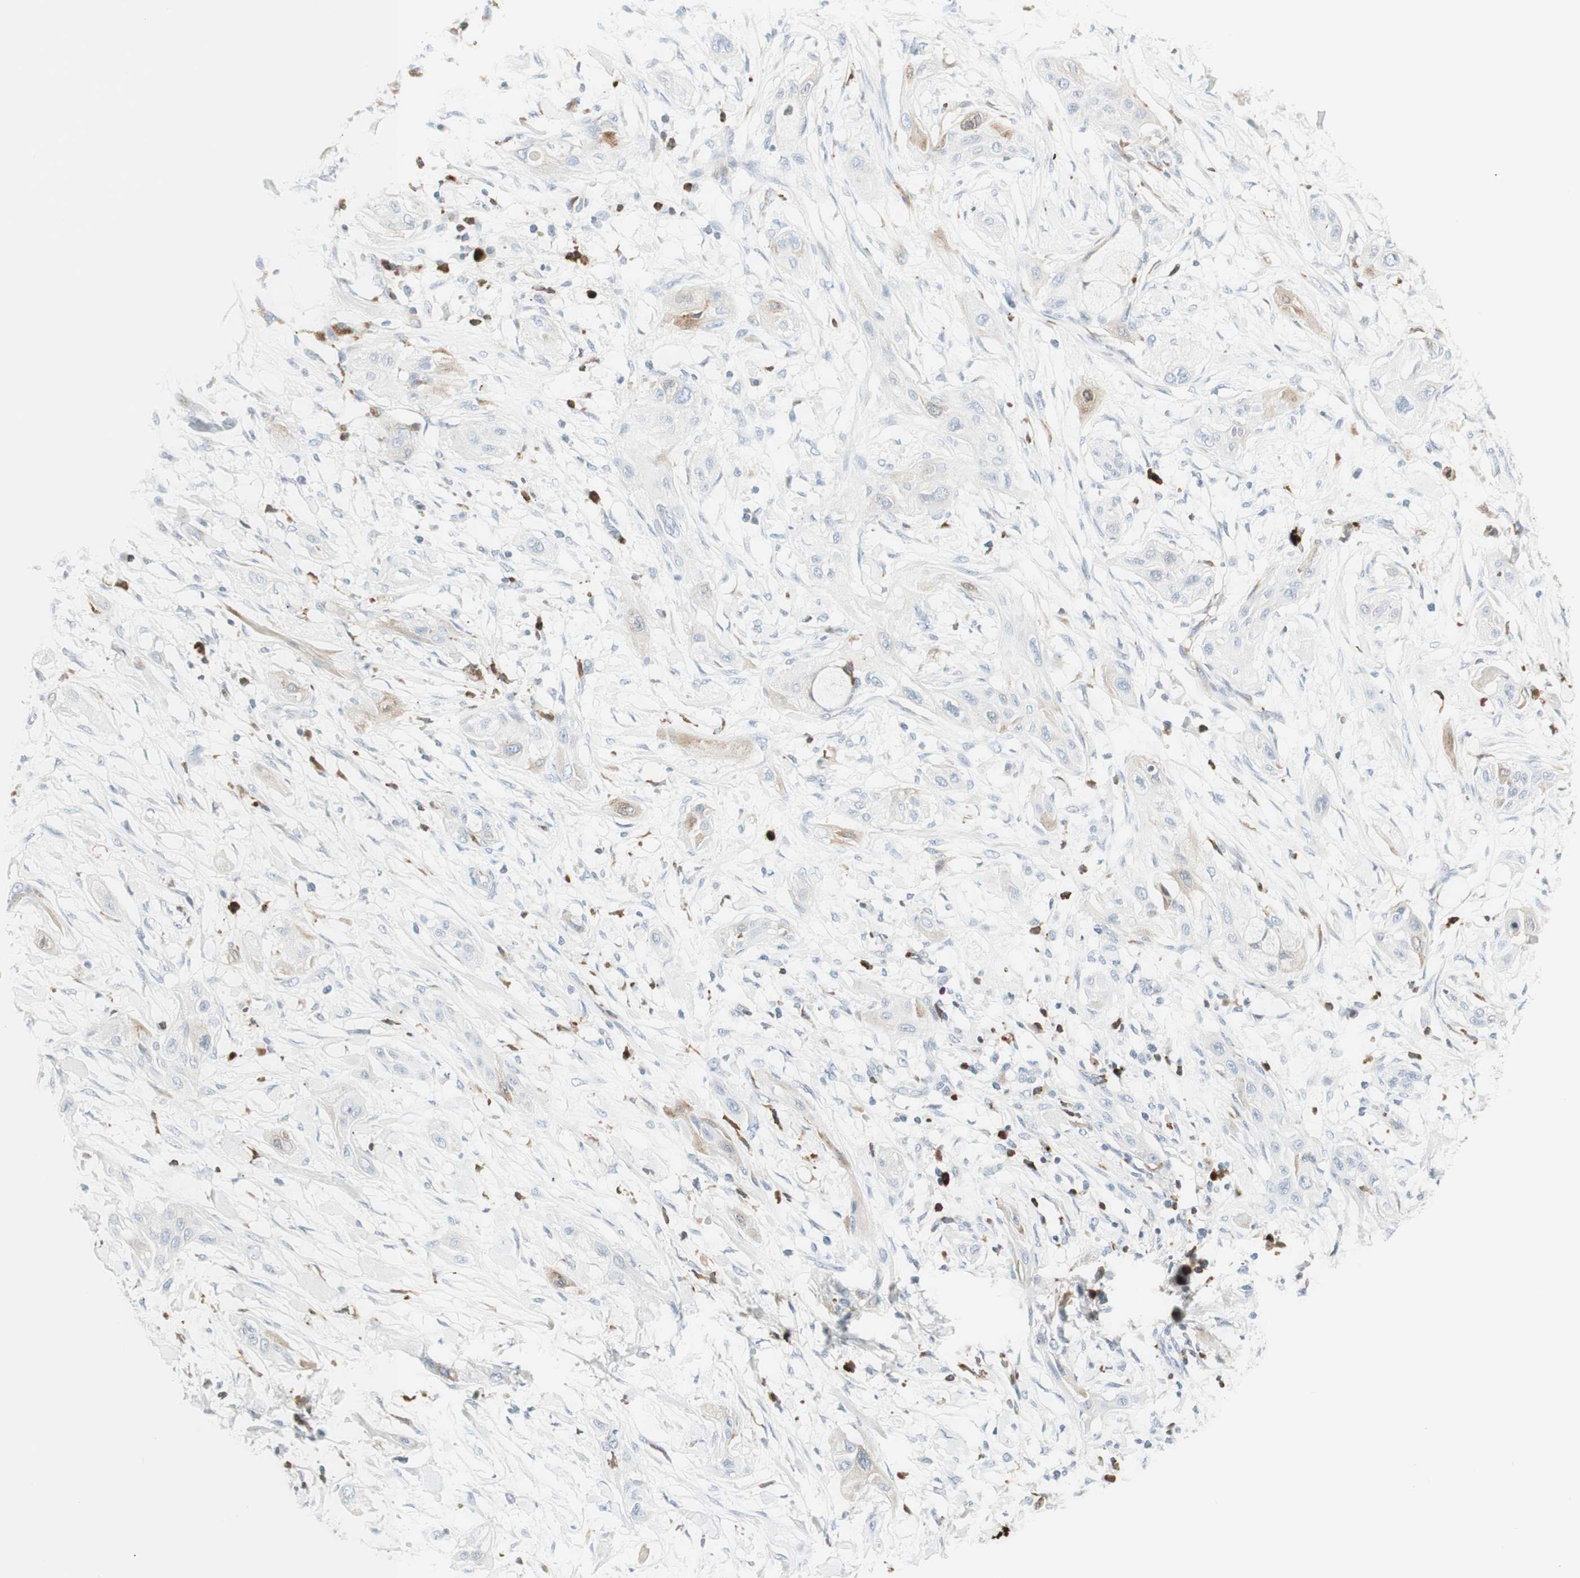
{"staining": {"intensity": "weak", "quantity": "<25%", "location": "cytoplasmic/membranous"}, "tissue": "lung cancer", "cell_type": "Tumor cells", "image_type": "cancer", "snomed": [{"axis": "morphology", "description": "Squamous cell carcinoma, NOS"}, {"axis": "topography", "description": "Lung"}], "caption": "Immunohistochemistry image of human lung cancer (squamous cell carcinoma) stained for a protein (brown), which exhibits no positivity in tumor cells.", "gene": "MDK", "patient": {"sex": "female", "age": 47}}